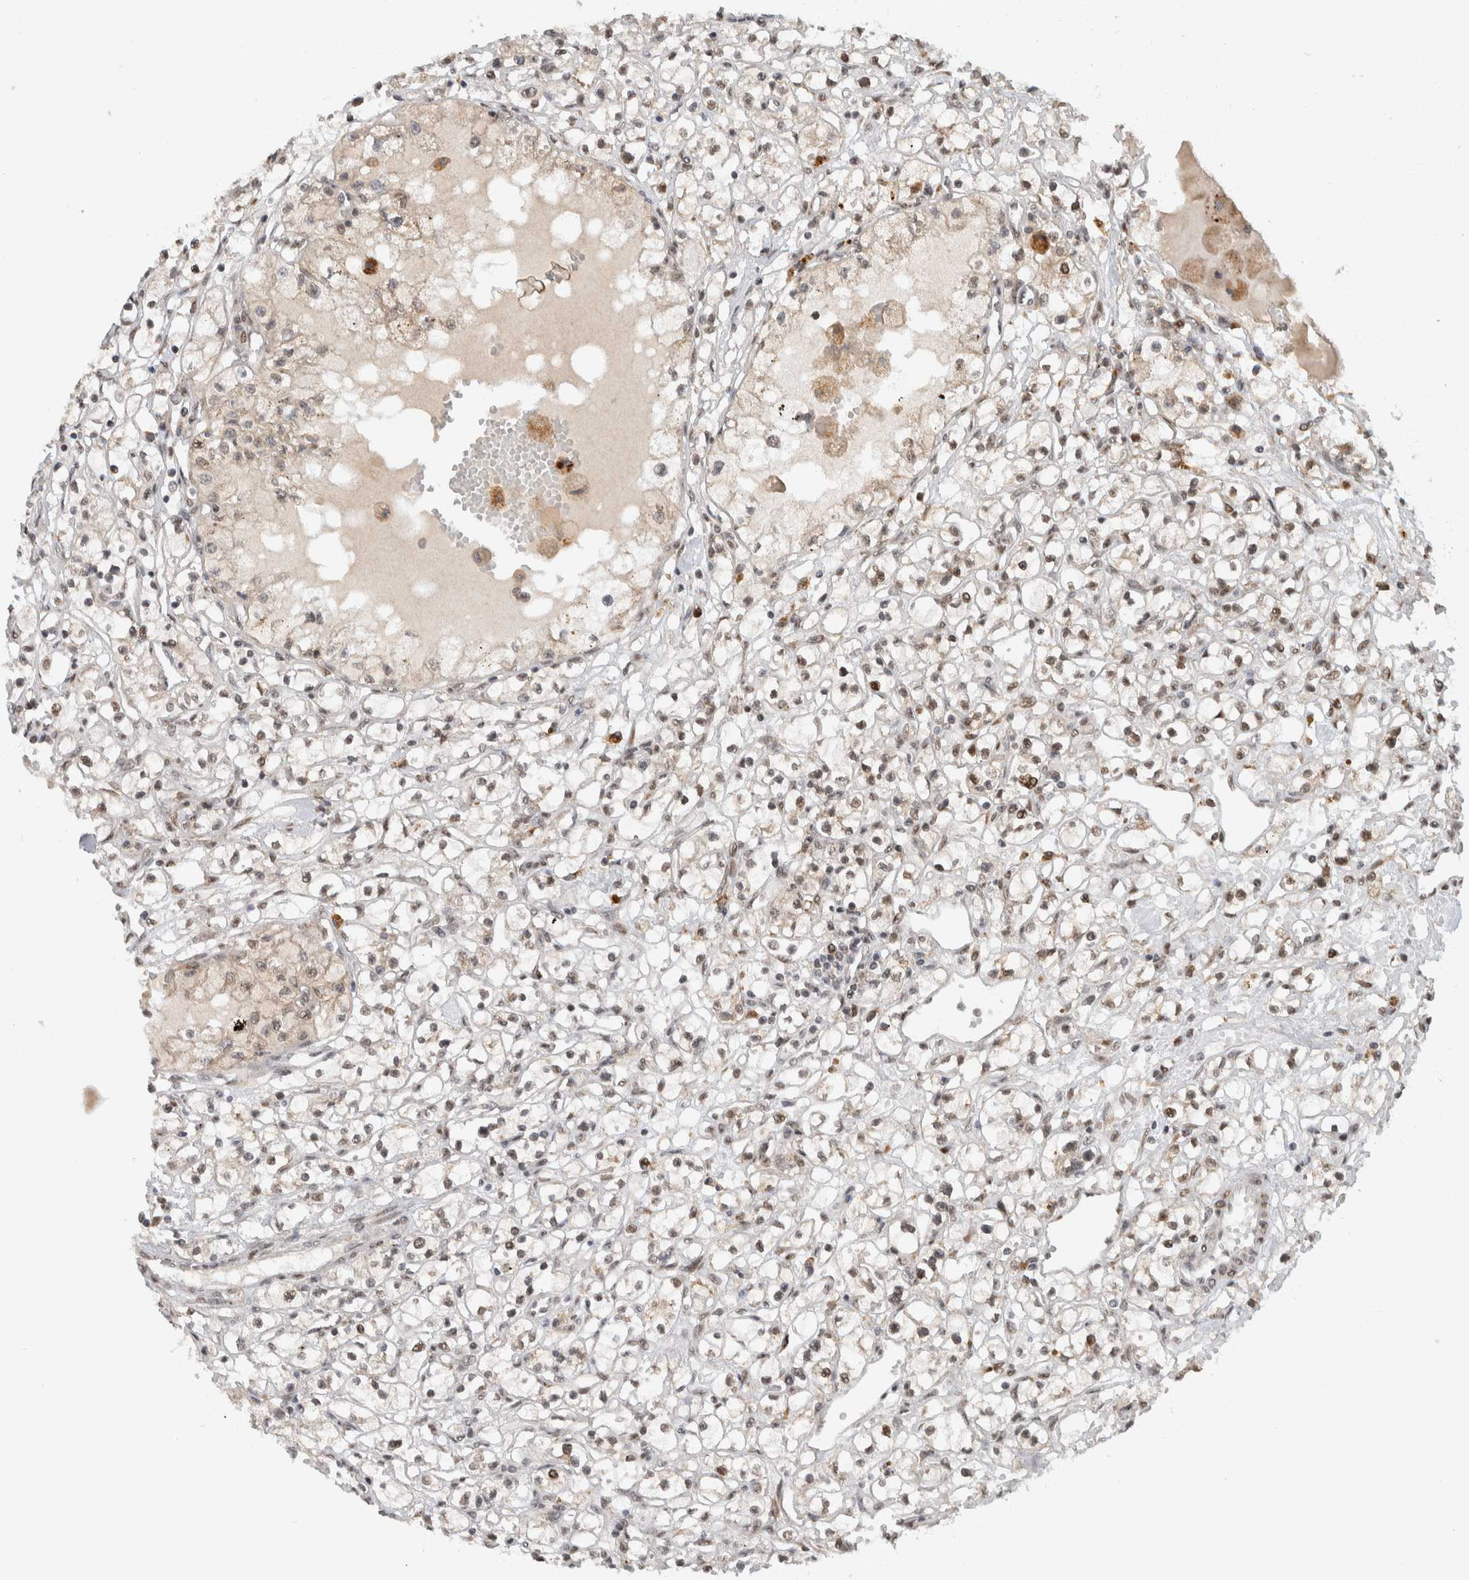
{"staining": {"intensity": "weak", "quantity": "25%-75%", "location": "nuclear"}, "tissue": "renal cancer", "cell_type": "Tumor cells", "image_type": "cancer", "snomed": [{"axis": "morphology", "description": "Adenocarcinoma, NOS"}, {"axis": "topography", "description": "Kidney"}], "caption": "Protein staining of renal adenocarcinoma tissue demonstrates weak nuclear staining in about 25%-75% of tumor cells.", "gene": "TNRC18", "patient": {"sex": "male", "age": 56}}